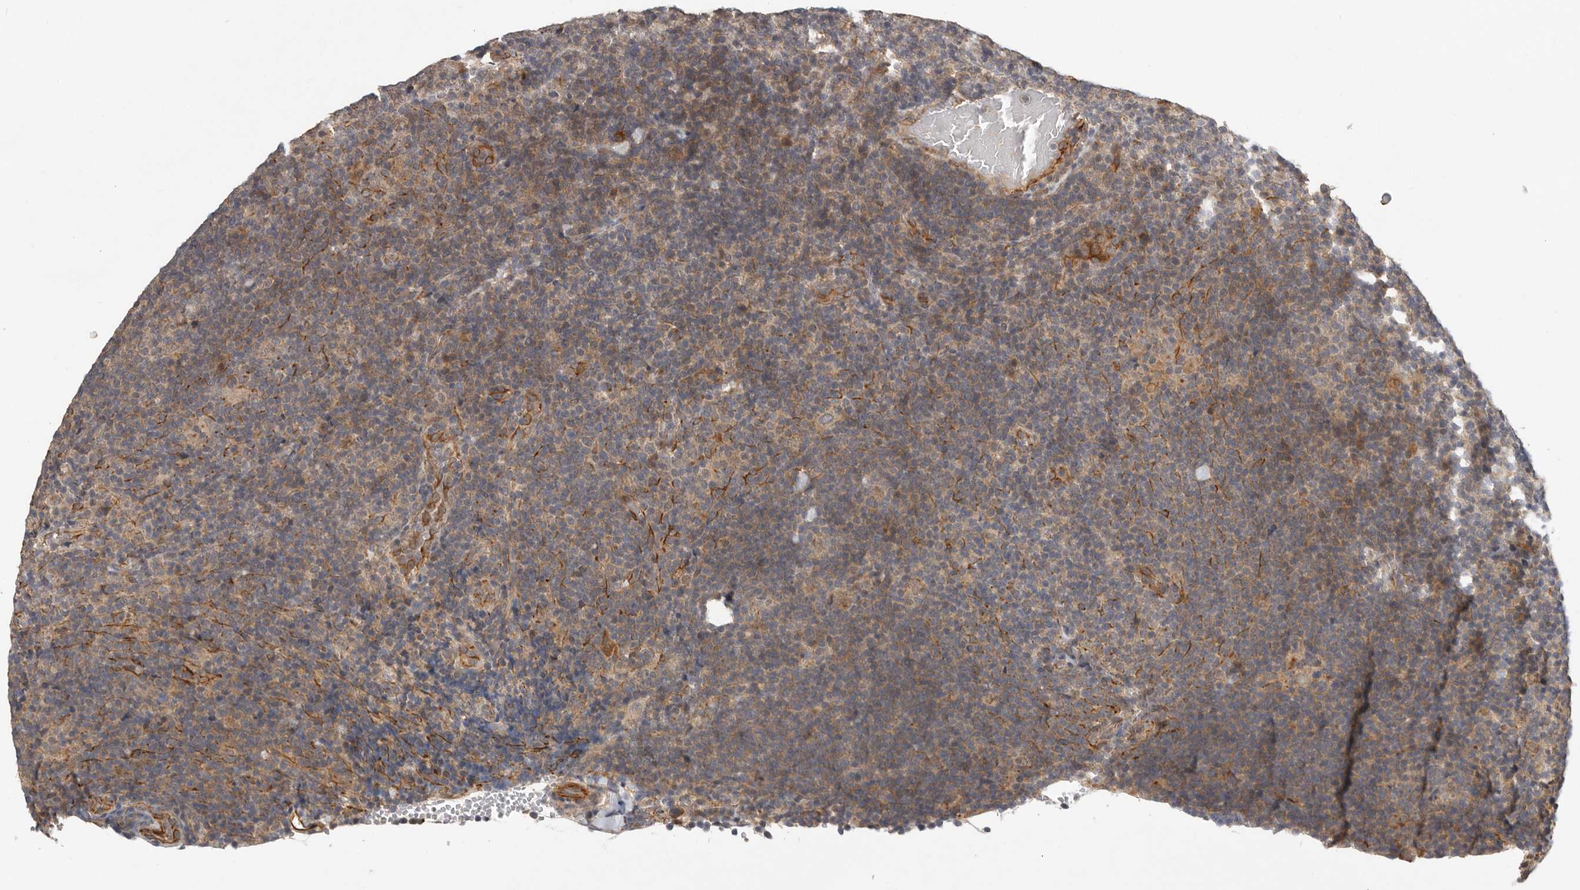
{"staining": {"intensity": "weak", "quantity": ">75%", "location": "cytoplasmic/membranous"}, "tissue": "lymphoma", "cell_type": "Tumor cells", "image_type": "cancer", "snomed": [{"axis": "morphology", "description": "Hodgkin's disease, NOS"}, {"axis": "topography", "description": "Lymph node"}], "caption": "Brown immunohistochemical staining in lymphoma exhibits weak cytoplasmic/membranous expression in approximately >75% of tumor cells.", "gene": "RNF157", "patient": {"sex": "female", "age": 57}}